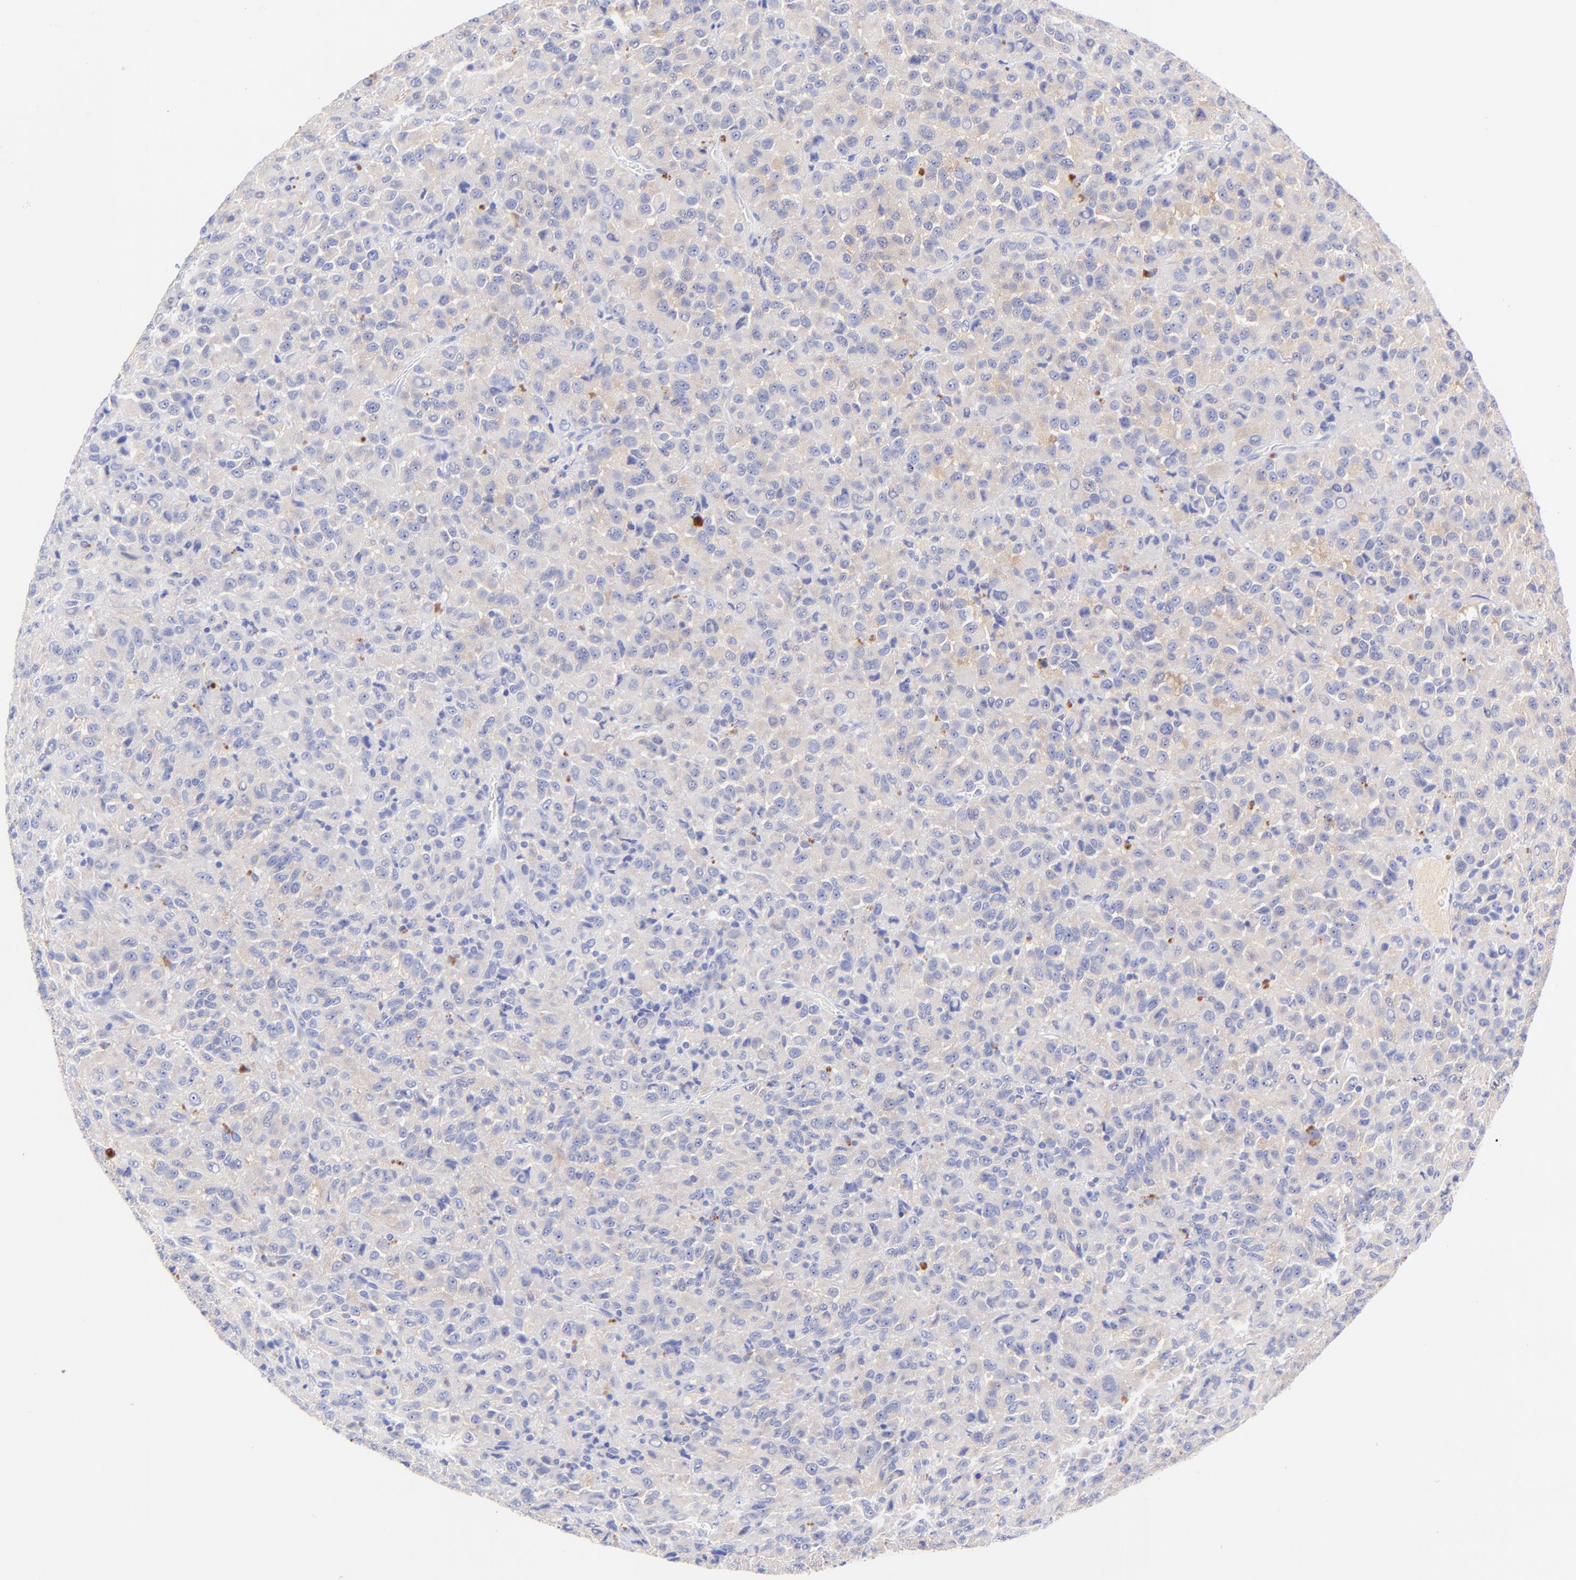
{"staining": {"intensity": "weak", "quantity": "25%-75%", "location": "cytoplasmic/membranous"}, "tissue": "melanoma", "cell_type": "Tumor cells", "image_type": "cancer", "snomed": [{"axis": "morphology", "description": "Malignant melanoma, Metastatic site"}, {"axis": "topography", "description": "Lung"}], "caption": "DAB immunohistochemical staining of human malignant melanoma (metastatic site) shows weak cytoplasmic/membranous protein expression in approximately 25%-75% of tumor cells.", "gene": "GPHN", "patient": {"sex": "male", "age": 64}}